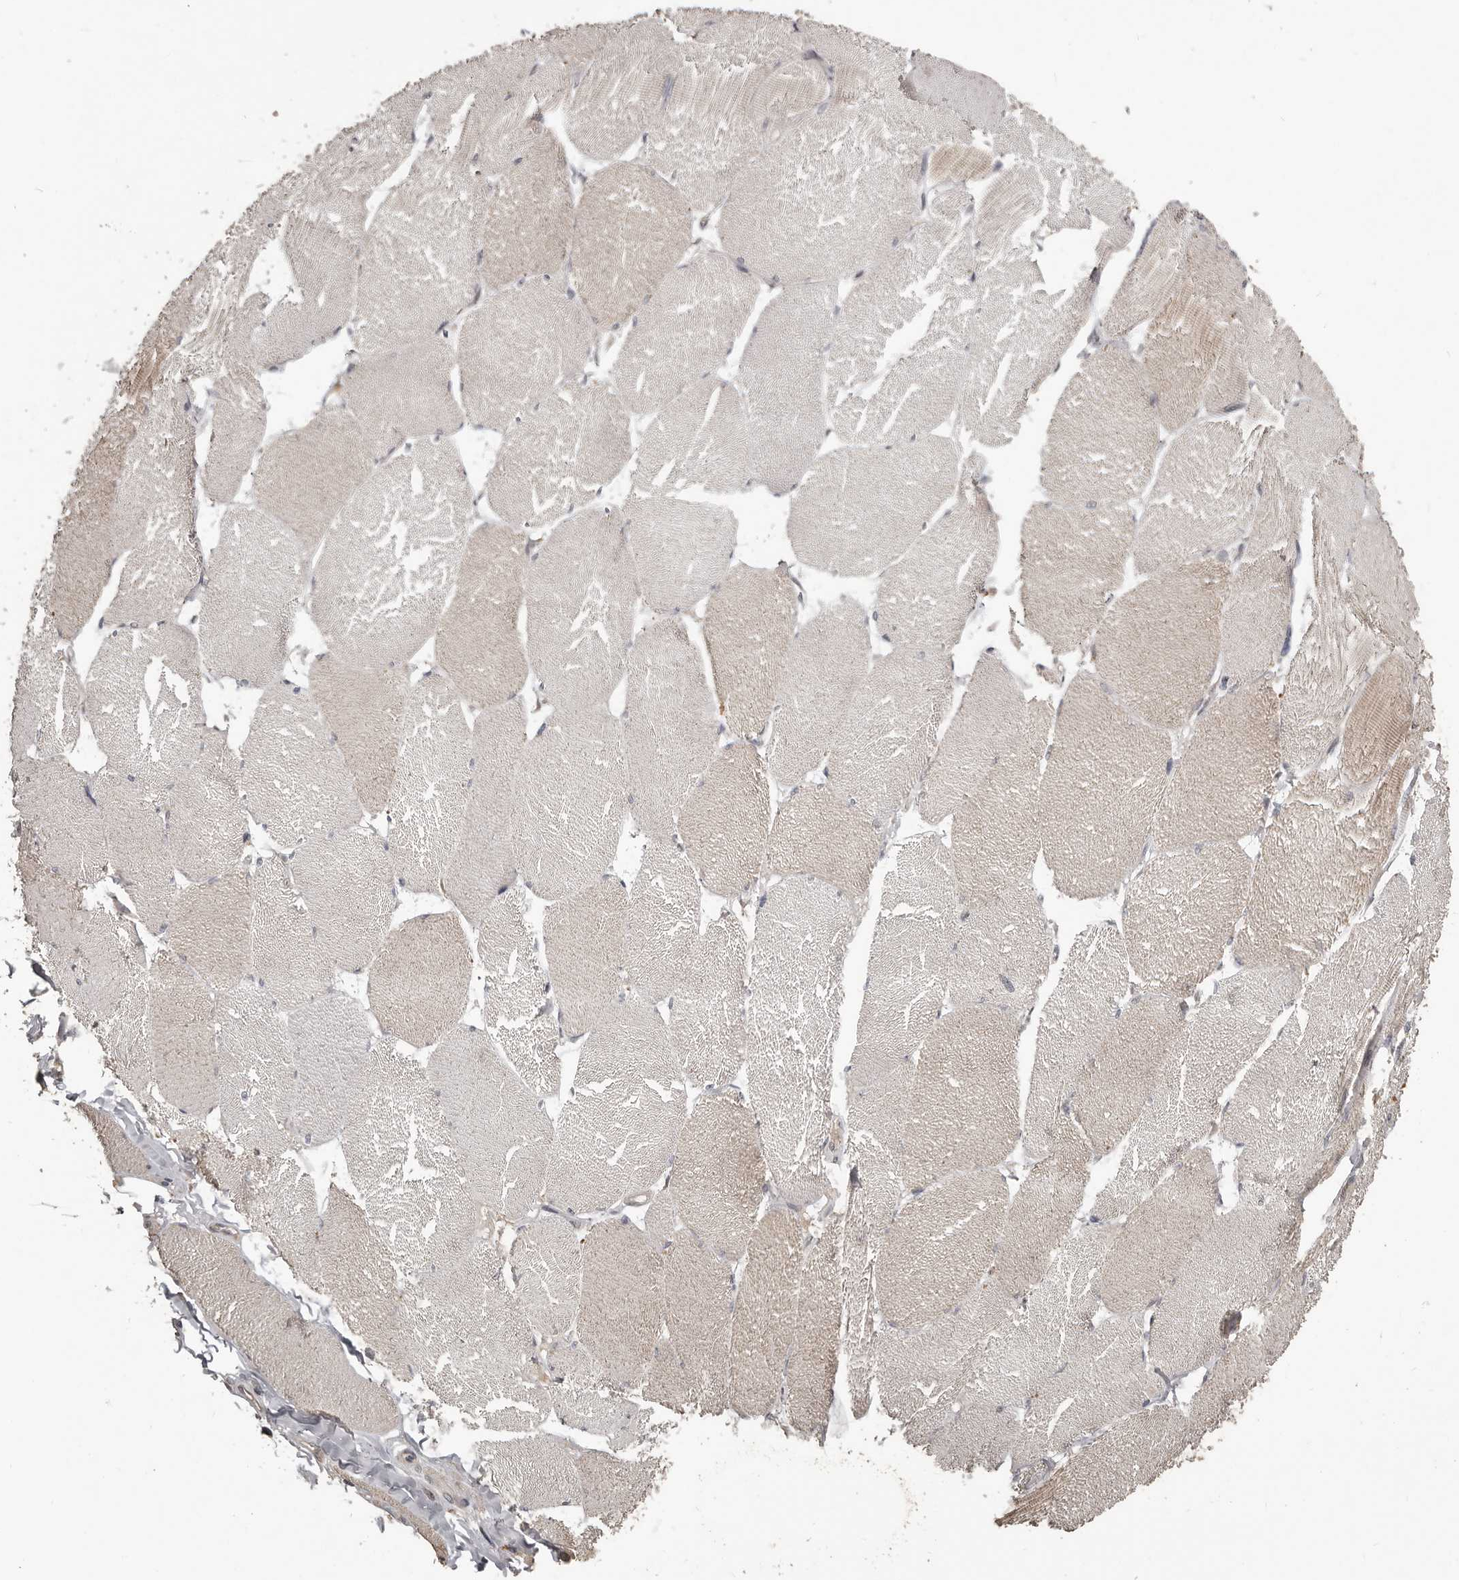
{"staining": {"intensity": "weak", "quantity": "<25%", "location": "cytoplasmic/membranous"}, "tissue": "skeletal muscle", "cell_type": "Myocytes", "image_type": "normal", "snomed": [{"axis": "morphology", "description": "Normal tissue, NOS"}, {"axis": "topography", "description": "Skin"}, {"axis": "topography", "description": "Skeletal muscle"}], "caption": "Skeletal muscle stained for a protein using immunohistochemistry (IHC) exhibits no expression myocytes.", "gene": "ZFP14", "patient": {"sex": "male", "age": 83}}